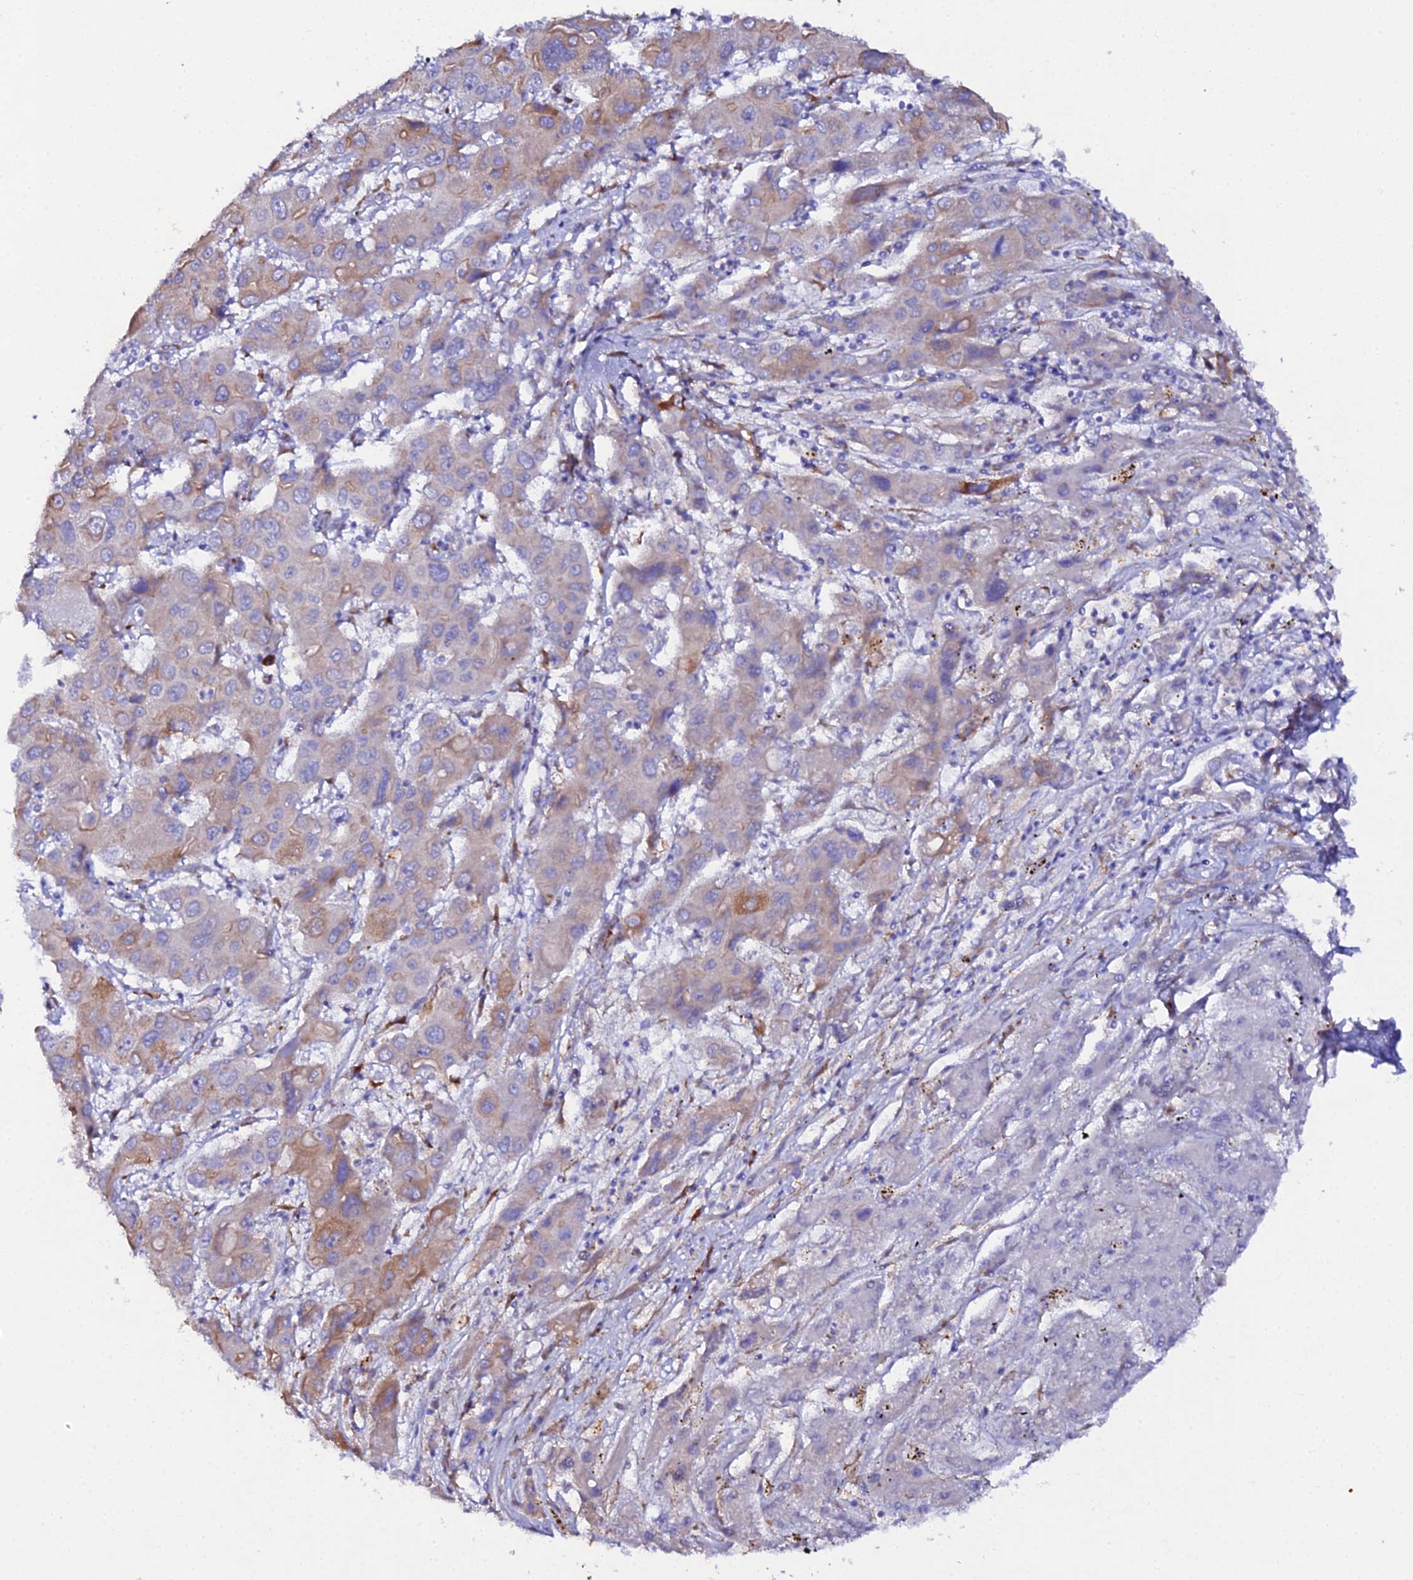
{"staining": {"intensity": "moderate", "quantity": "<25%", "location": "cytoplasmic/membranous"}, "tissue": "liver cancer", "cell_type": "Tumor cells", "image_type": "cancer", "snomed": [{"axis": "morphology", "description": "Cholangiocarcinoma"}, {"axis": "topography", "description": "Liver"}], "caption": "Liver cancer (cholangiocarcinoma) stained with immunohistochemistry (IHC) exhibits moderate cytoplasmic/membranous expression in about <25% of tumor cells. (DAB = brown stain, brightfield microscopy at high magnification).", "gene": "CFAP45", "patient": {"sex": "male", "age": 67}}